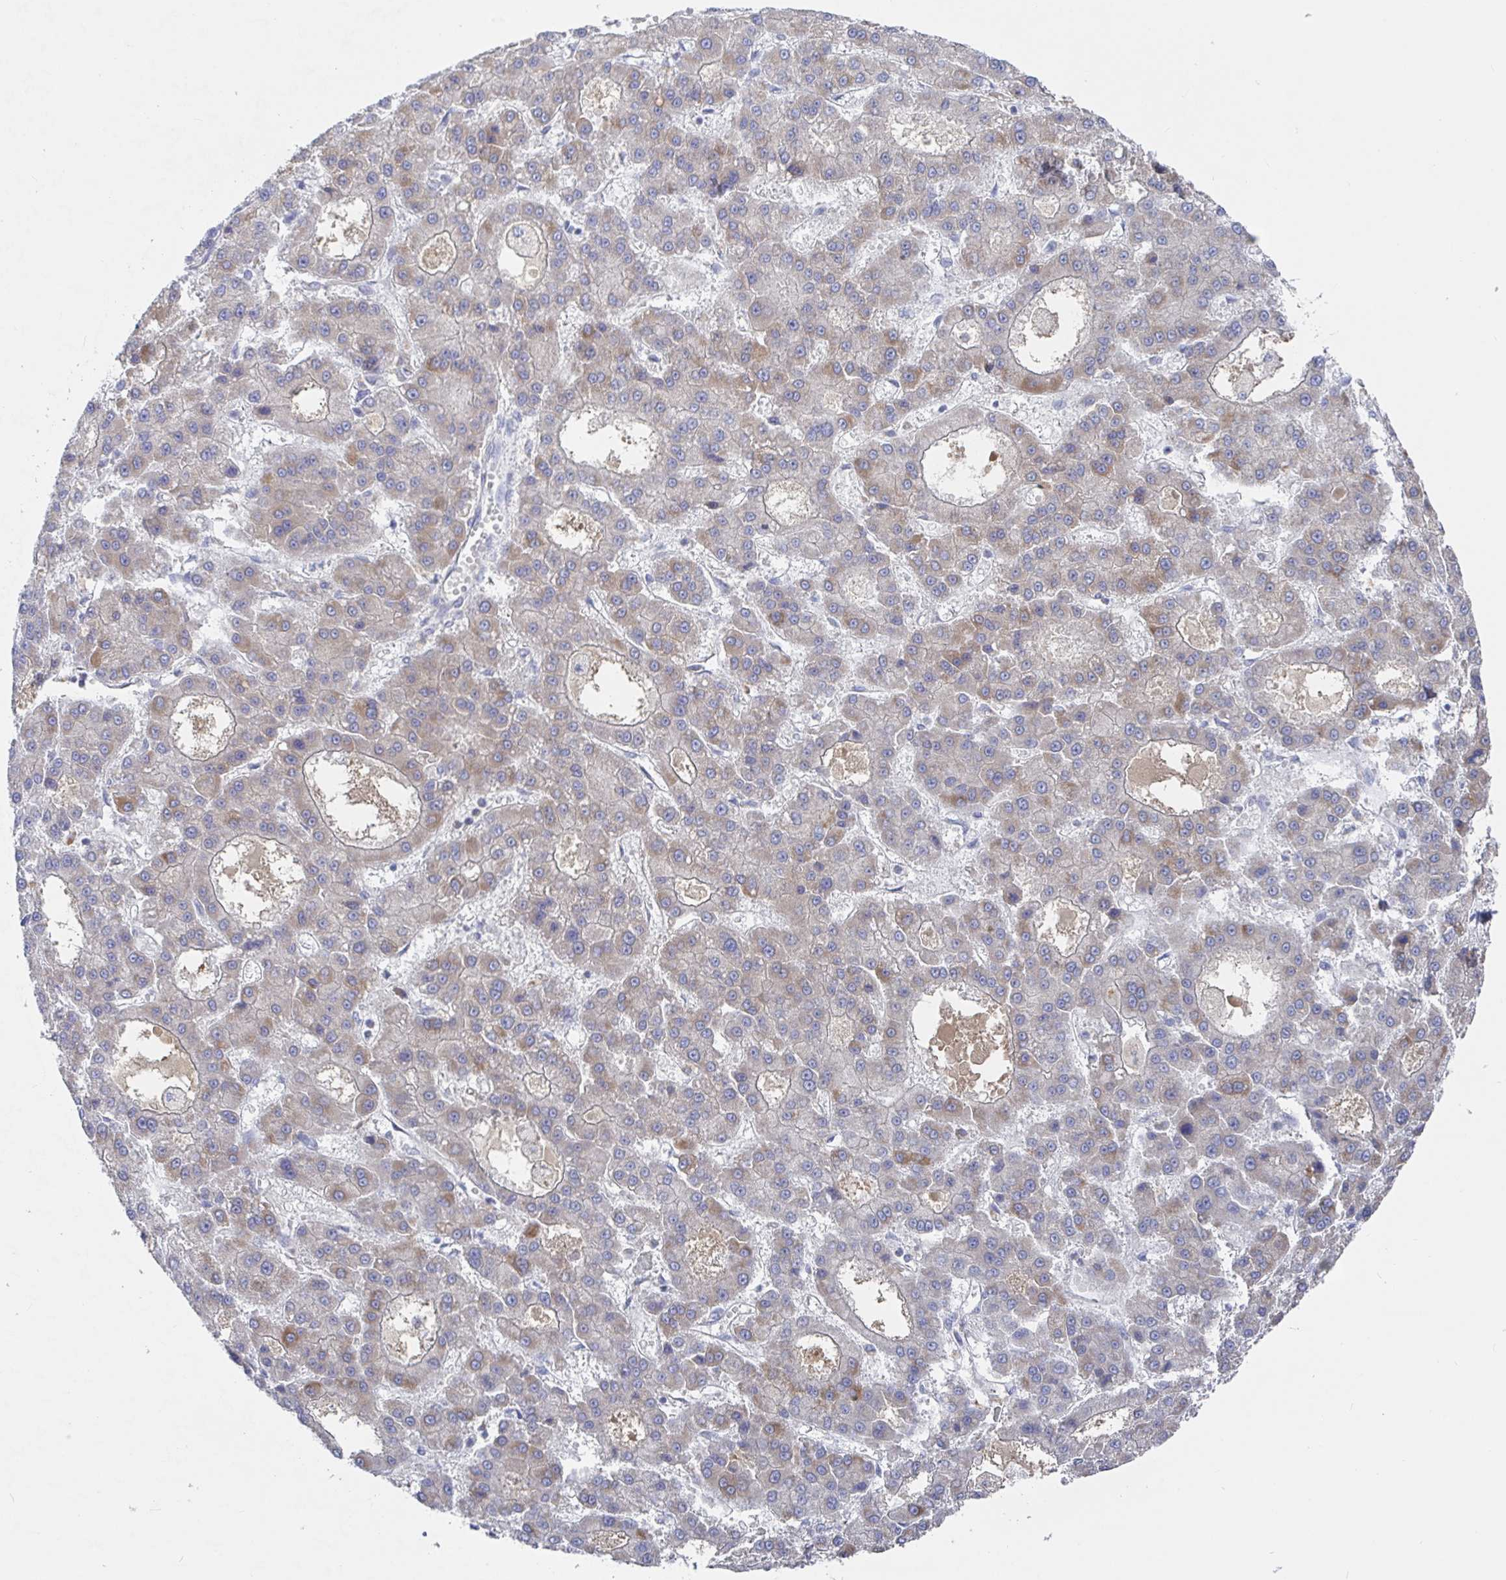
{"staining": {"intensity": "weak", "quantity": "25%-75%", "location": "cytoplasmic/membranous"}, "tissue": "liver cancer", "cell_type": "Tumor cells", "image_type": "cancer", "snomed": [{"axis": "morphology", "description": "Carcinoma, Hepatocellular, NOS"}, {"axis": "topography", "description": "Liver"}], "caption": "A high-resolution image shows immunohistochemistry staining of hepatocellular carcinoma (liver), which exhibits weak cytoplasmic/membranous positivity in approximately 25%-75% of tumor cells.", "gene": "GPR148", "patient": {"sex": "male", "age": 70}}